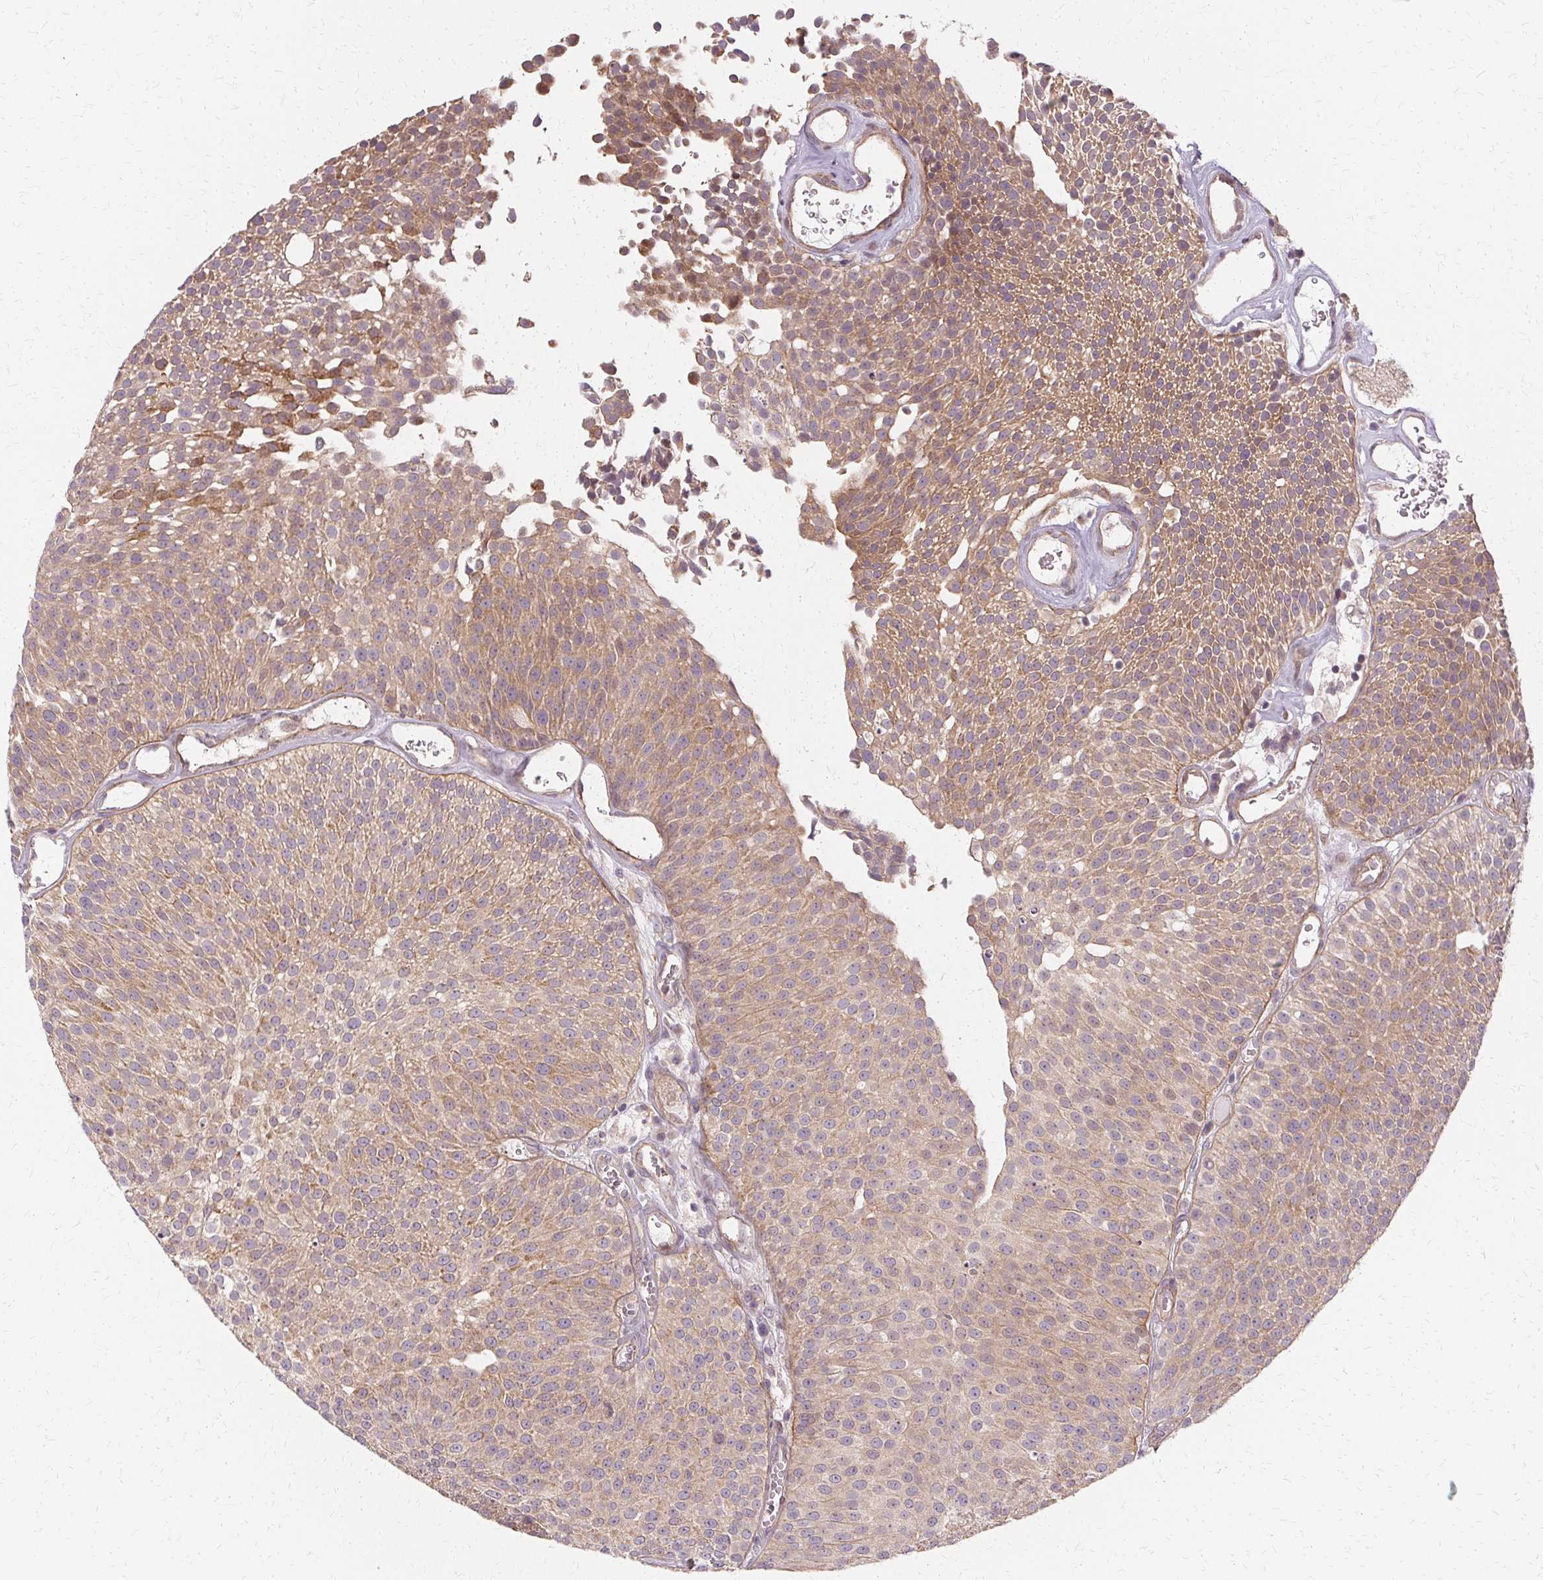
{"staining": {"intensity": "moderate", "quantity": ">75%", "location": "cytoplasmic/membranous"}, "tissue": "urothelial cancer", "cell_type": "Tumor cells", "image_type": "cancer", "snomed": [{"axis": "morphology", "description": "Urothelial carcinoma, Low grade"}, {"axis": "topography", "description": "Urinary bladder"}], "caption": "Urothelial cancer tissue shows moderate cytoplasmic/membranous positivity in approximately >75% of tumor cells", "gene": "USP8", "patient": {"sex": "female", "age": 79}}